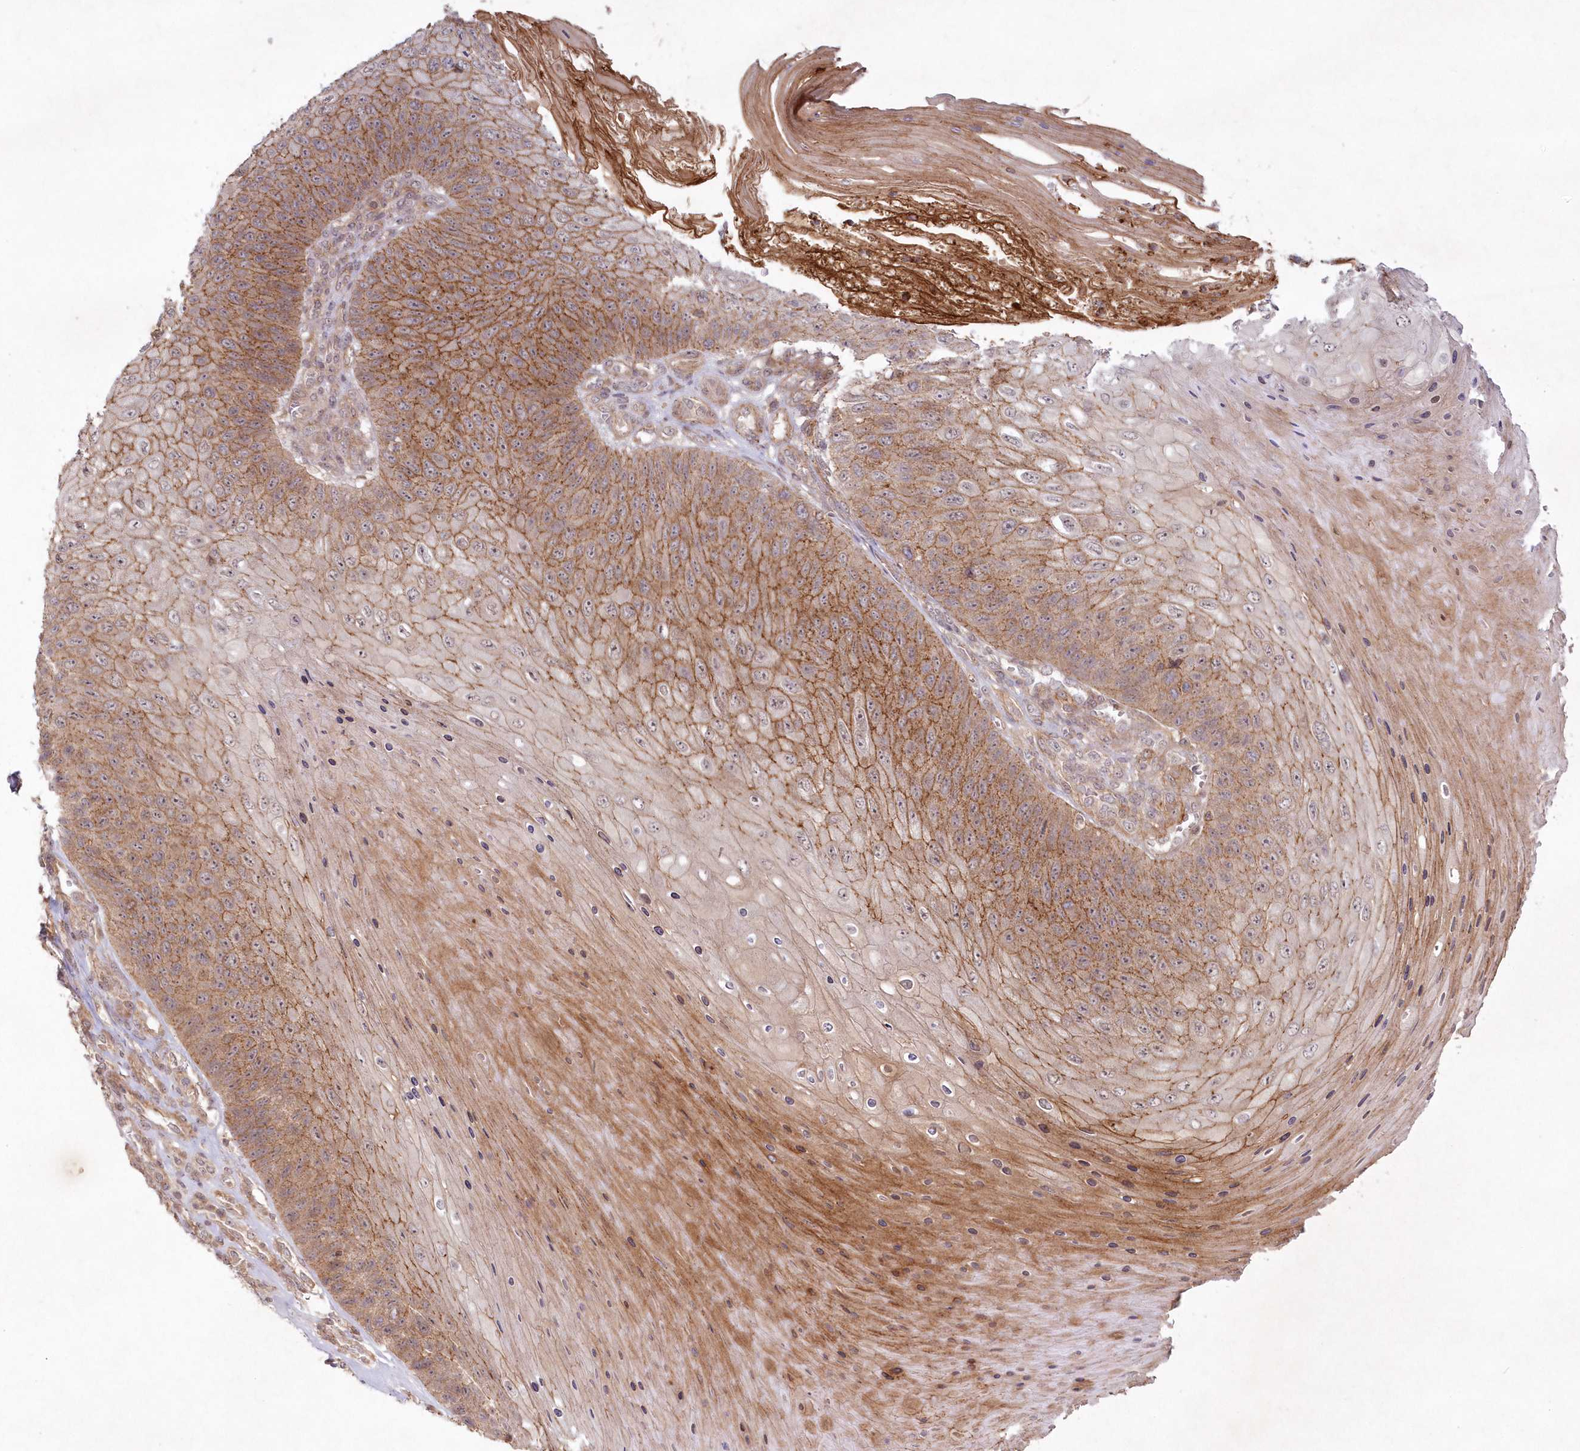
{"staining": {"intensity": "moderate", "quantity": ">75%", "location": "cytoplasmic/membranous,nuclear"}, "tissue": "skin cancer", "cell_type": "Tumor cells", "image_type": "cancer", "snomed": [{"axis": "morphology", "description": "Squamous cell carcinoma, NOS"}, {"axis": "topography", "description": "Skin"}], "caption": "The histopathology image reveals immunohistochemical staining of skin squamous cell carcinoma. There is moderate cytoplasmic/membranous and nuclear positivity is present in approximately >75% of tumor cells.", "gene": "TOGARAM2", "patient": {"sex": "female", "age": 88}}